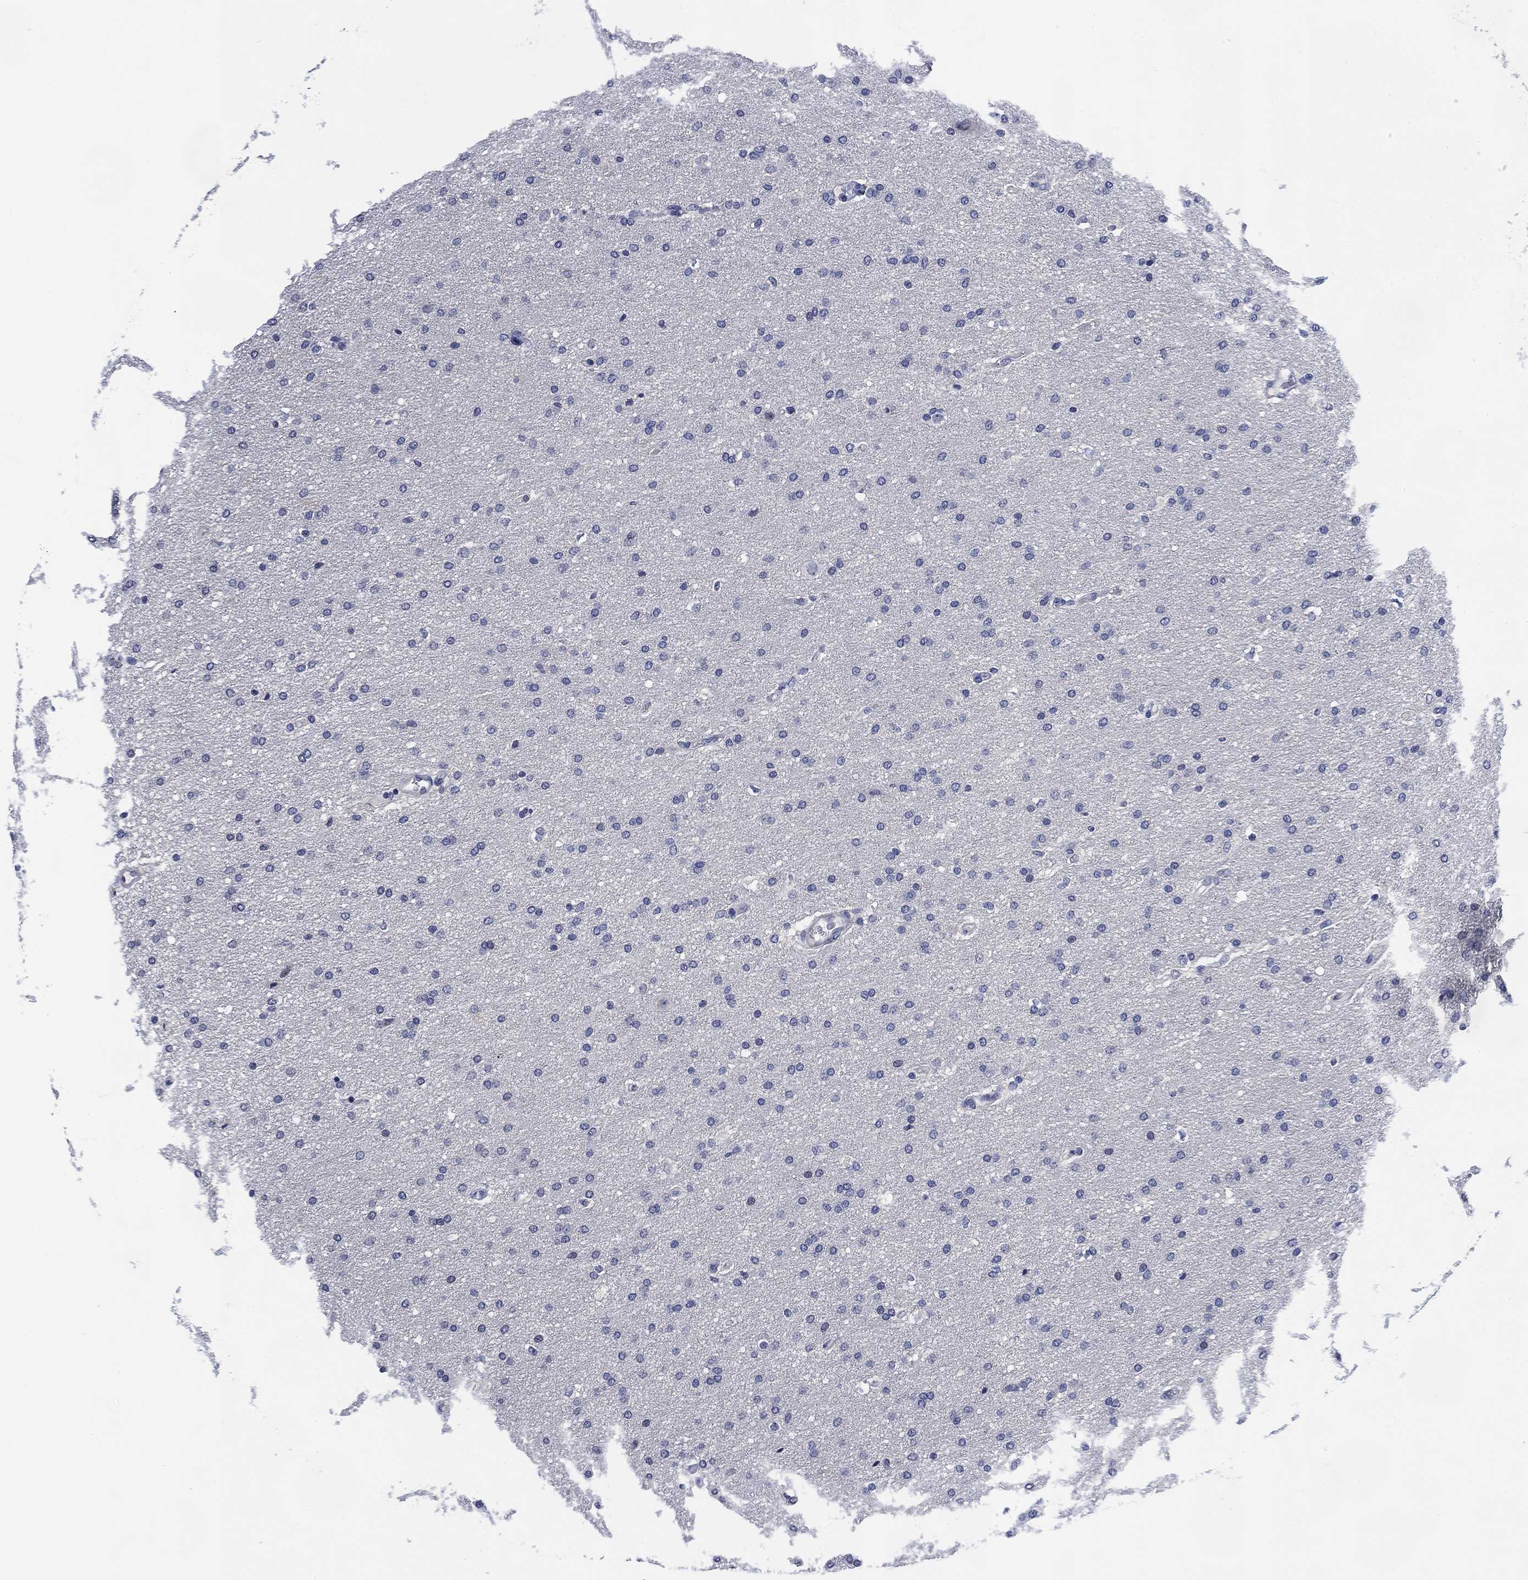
{"staining": {"intensity": "negative", "quantity": "none", "location": "none"}, "tissue": "glioma", "cell_type": "Tumor cells", "image_type": "cancer", "snomed": [{"axis": "morphology", "description": "Glioma, malignant, Low grade"}, {"axis": "topography", "description": "Brain"}], "caption": "Tumor cells show no significant positivity in glioma.", "gene": "DAZL", "patient": {"sex": "female", "age": 37}}